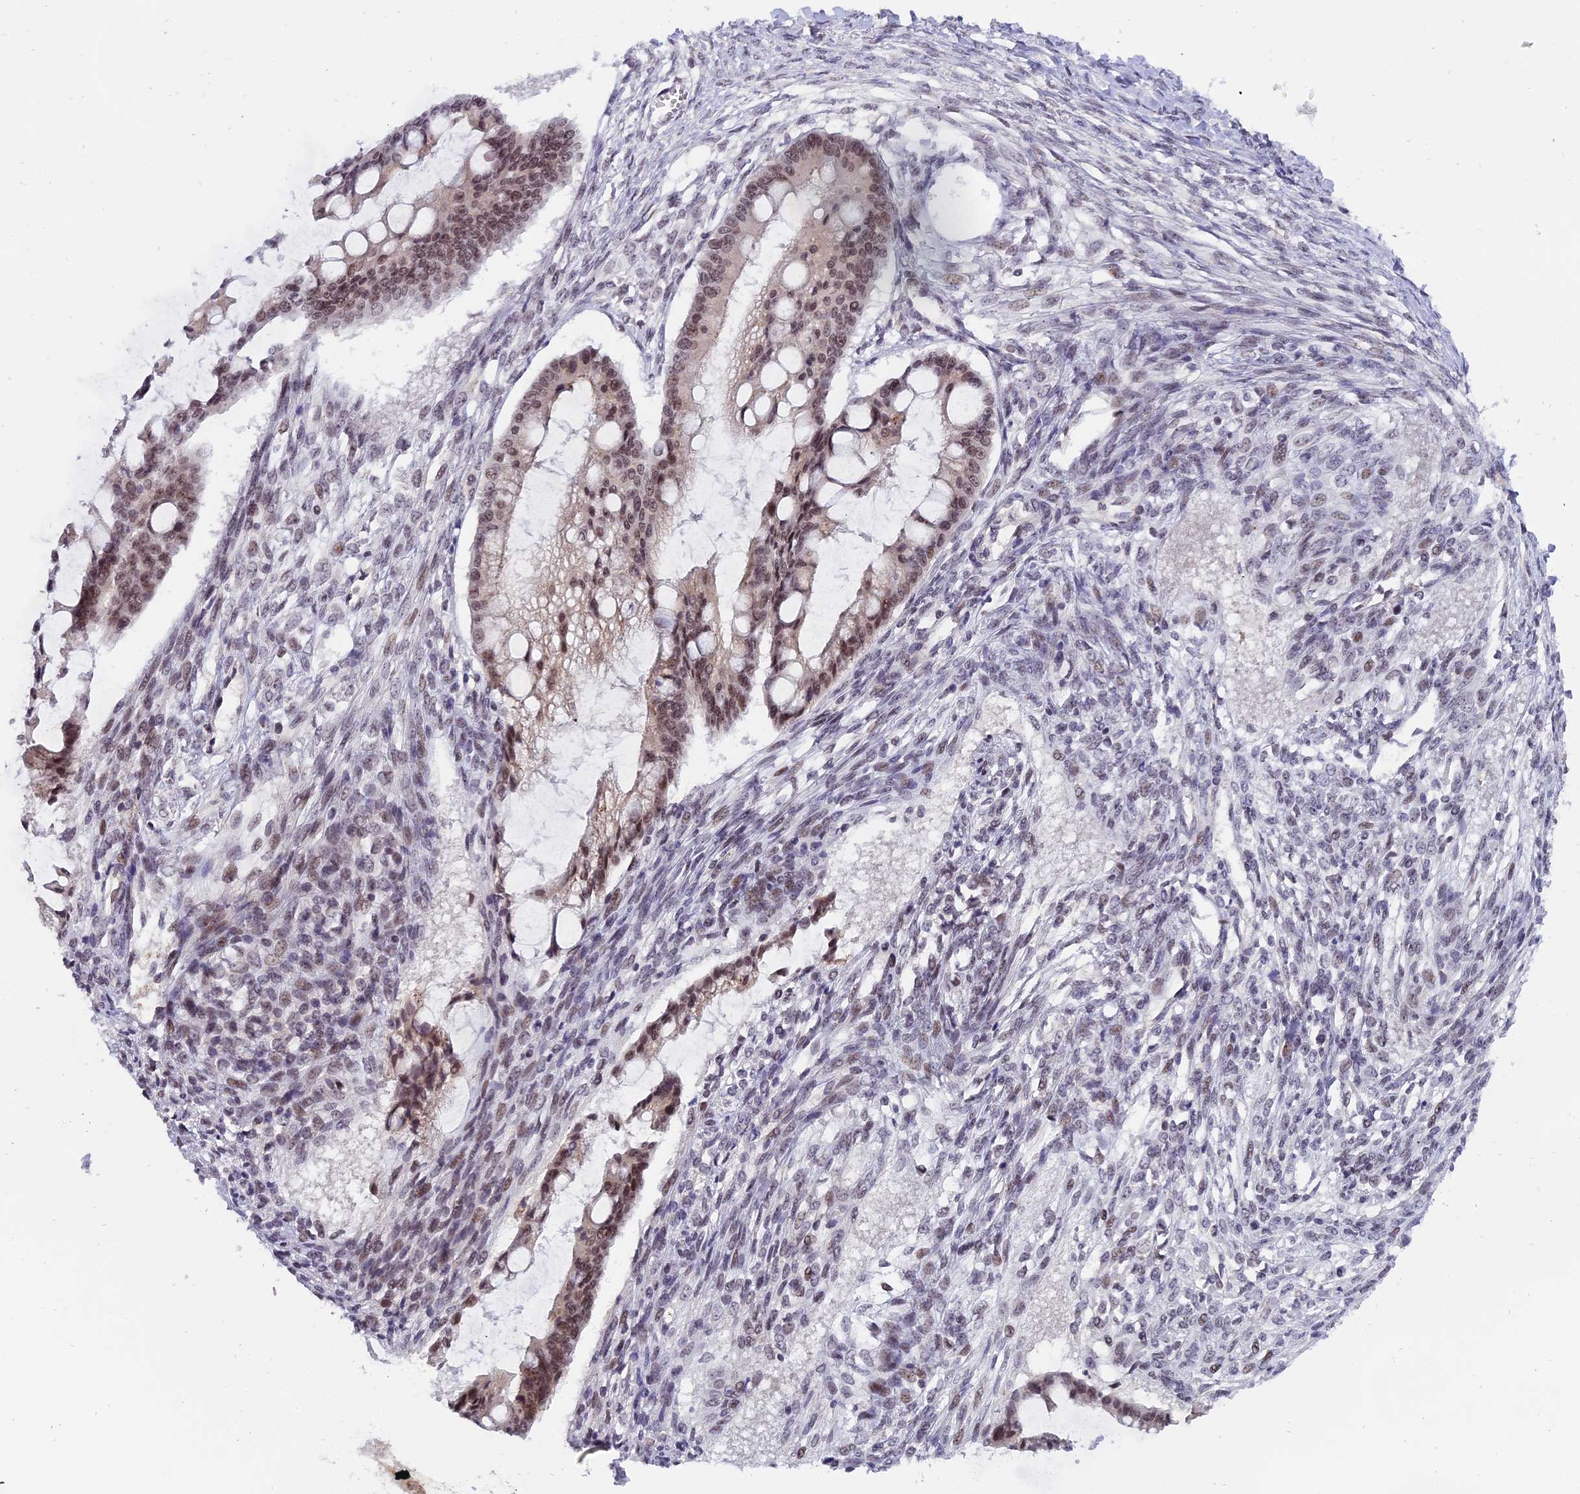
{"staining": {"intensity": "moderate", "quantity": ">75%", "location": "nuclear"}, "tissue": "ovarian cancer", "cell_type": "Tumor cells", "image_type": "cancer", "snomed": [{"axis": "morphology", "description": "Cystadenocarcinoma, mucinous, NOS"}, {"axis": "topography", "description": "Ovary"}], "caption": "Ovarian cancer stained for a protein (brown) demonstrates moderate nuclear positive positivity in about >75% of tumor cells.", "gene": "TADA3", "patient": {"sex": "female", "age": 73}}